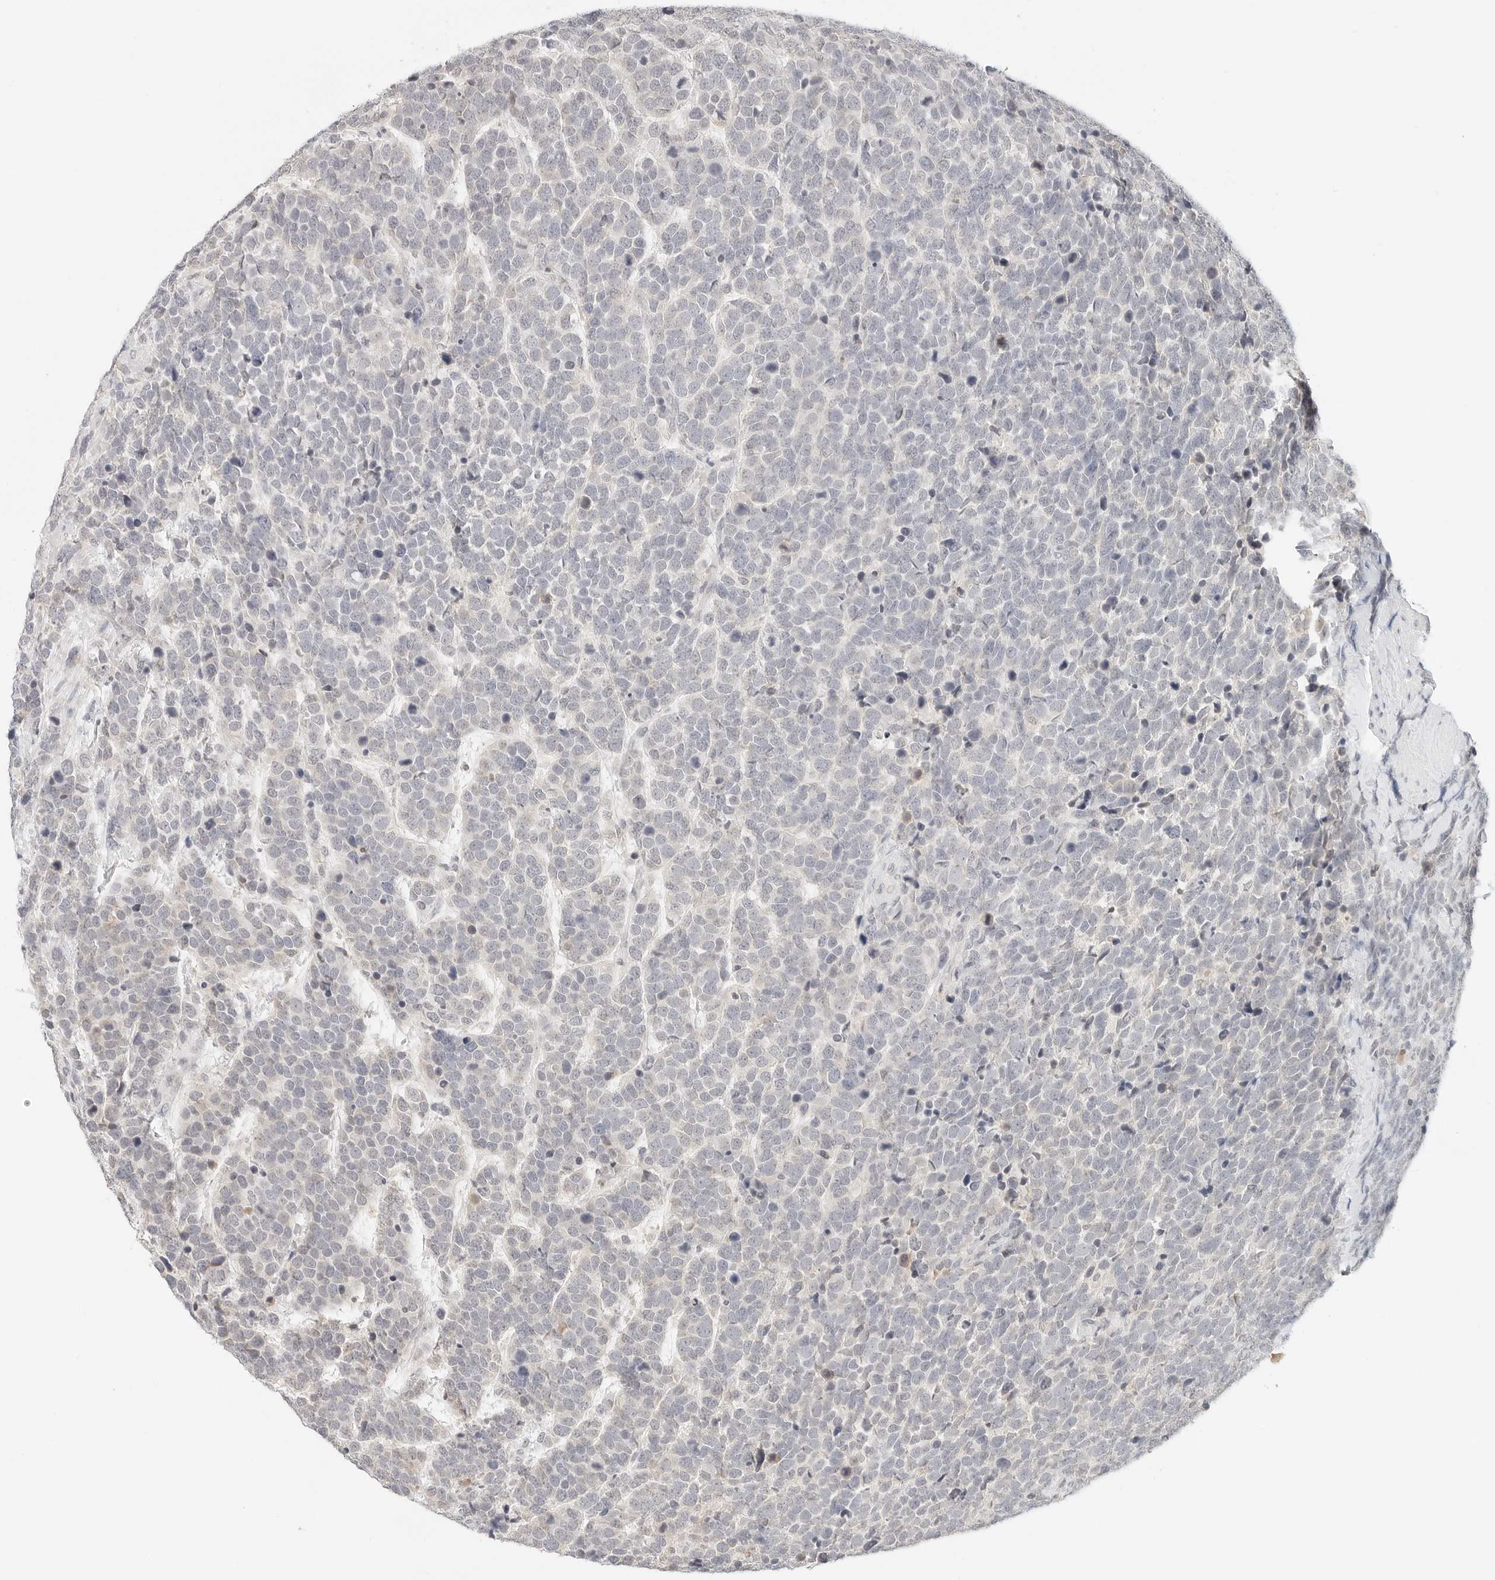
{"staining": {"intensity": "negative", "quantity": "none", "location": "none"}, "tissue": "urothelial cancer", "cell_type": "Tumor cells", "image_type": "cancer", "snomed": [{"axis": "morphology", "description": "Urothelial carcinoma, High grade"}, {"axis": "topography", "description": "Urinary bladder"}], "caption": "Protein analysis of urothelial carcinoma (high-grade) demonstrates no significant expression in tumor cells.", "gene": "NEO1", "patient": {"sex": "female", "age": 82}}